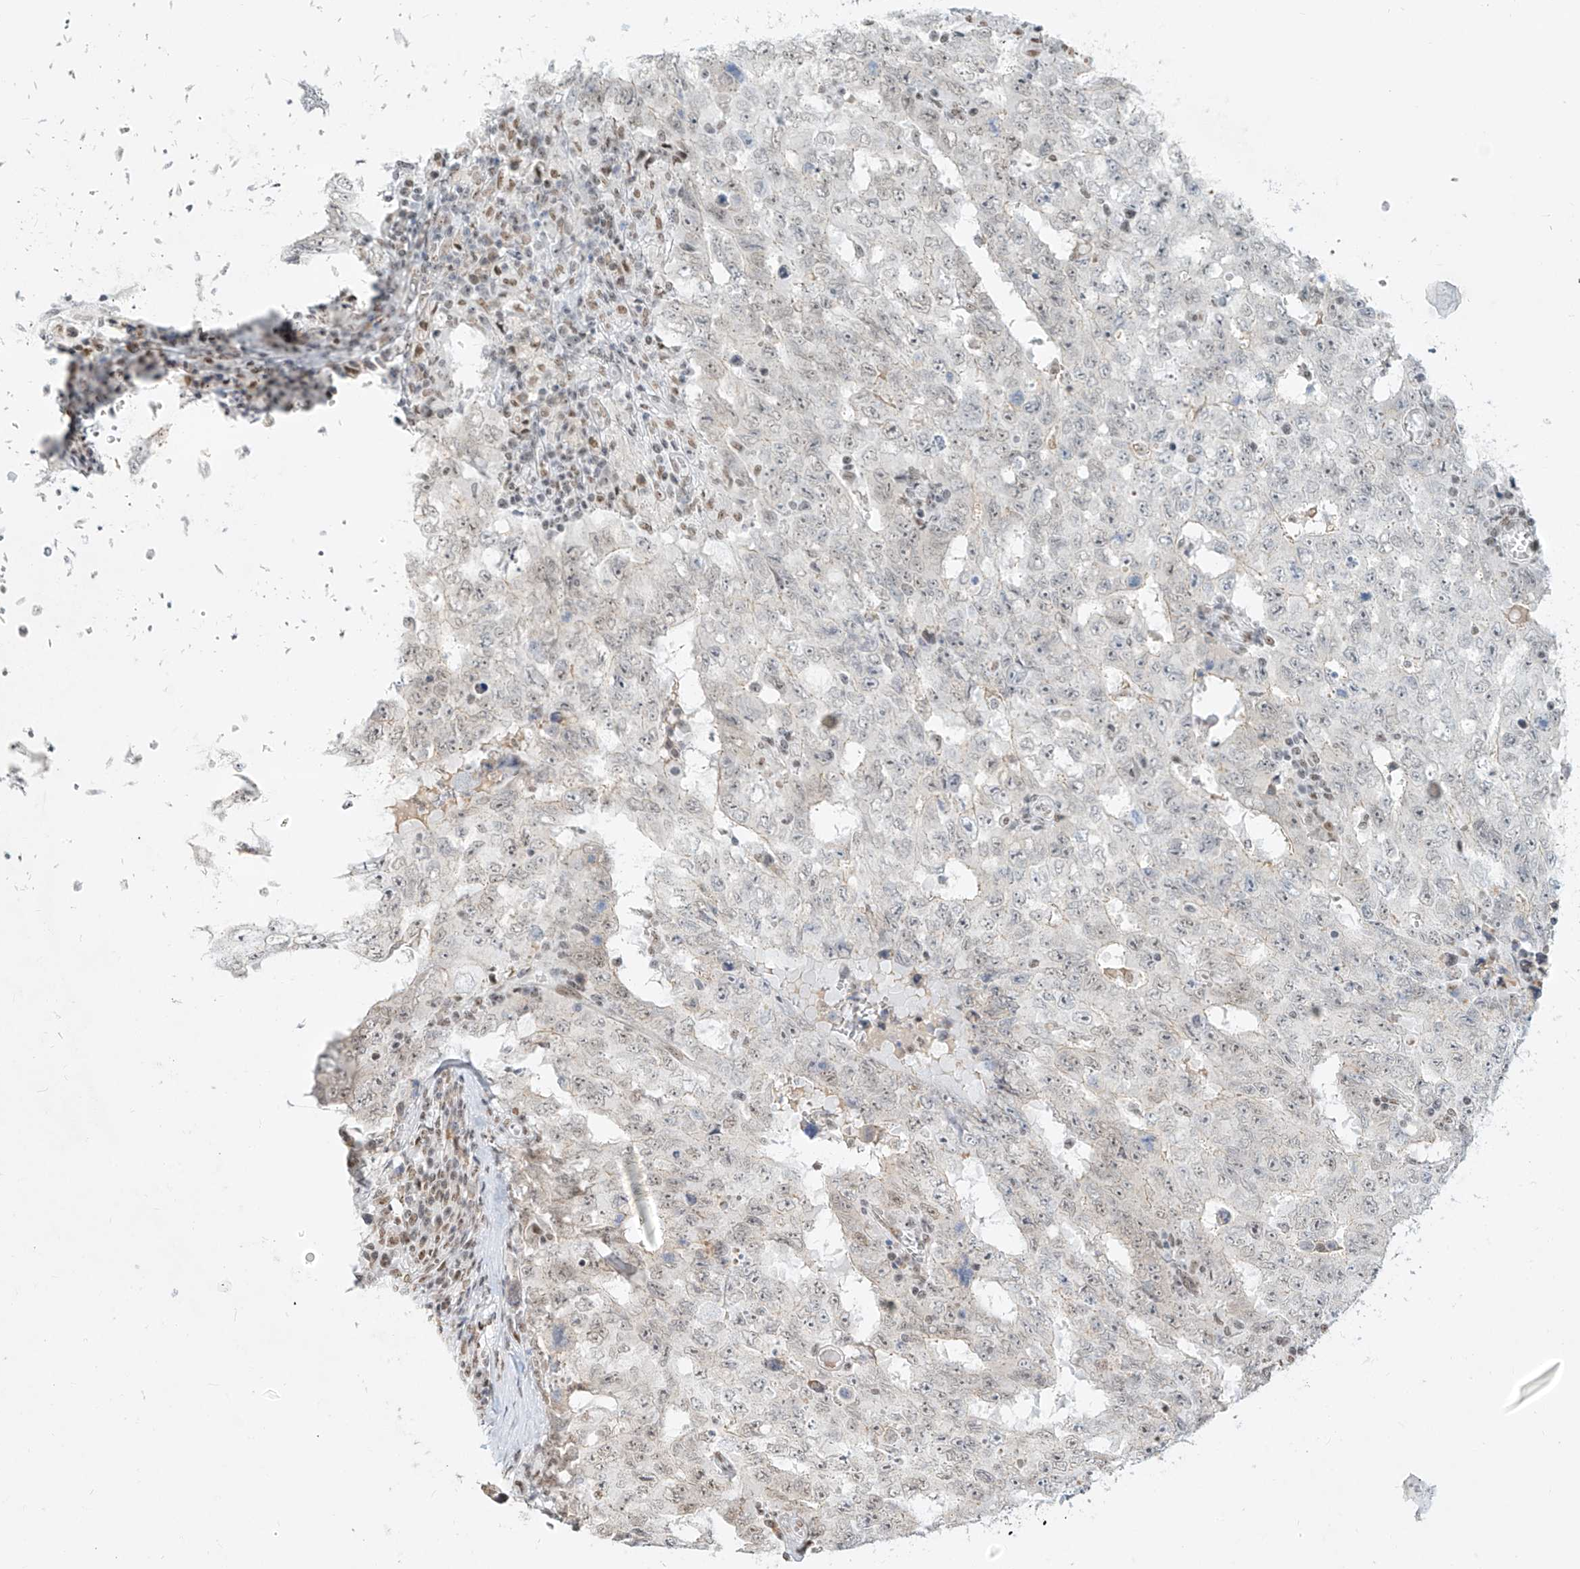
{"staining": {"intensity": "negative", "quantity": "none", "location": "none"}, "tissue": "testis cancer", "cell_type": "Tumor cells", "image_type": "cancer", "snomed": [{"axis": "morphology", "description": "Carcinoma, Embryonal, NOS"}, {"axis": "topography", "description": "Testis"}], "caption": "A micrograph of human testis cancer (embryonal carcinoma) is negative for staining in tumor cells. (DAB (3,3'-diaminobenzidine) immunohistochemistry (IHC) visualized using brightfield microscopy, high magnification).", "gene": "NHSL1", "patient": {"sex": "male", "age": 26}}